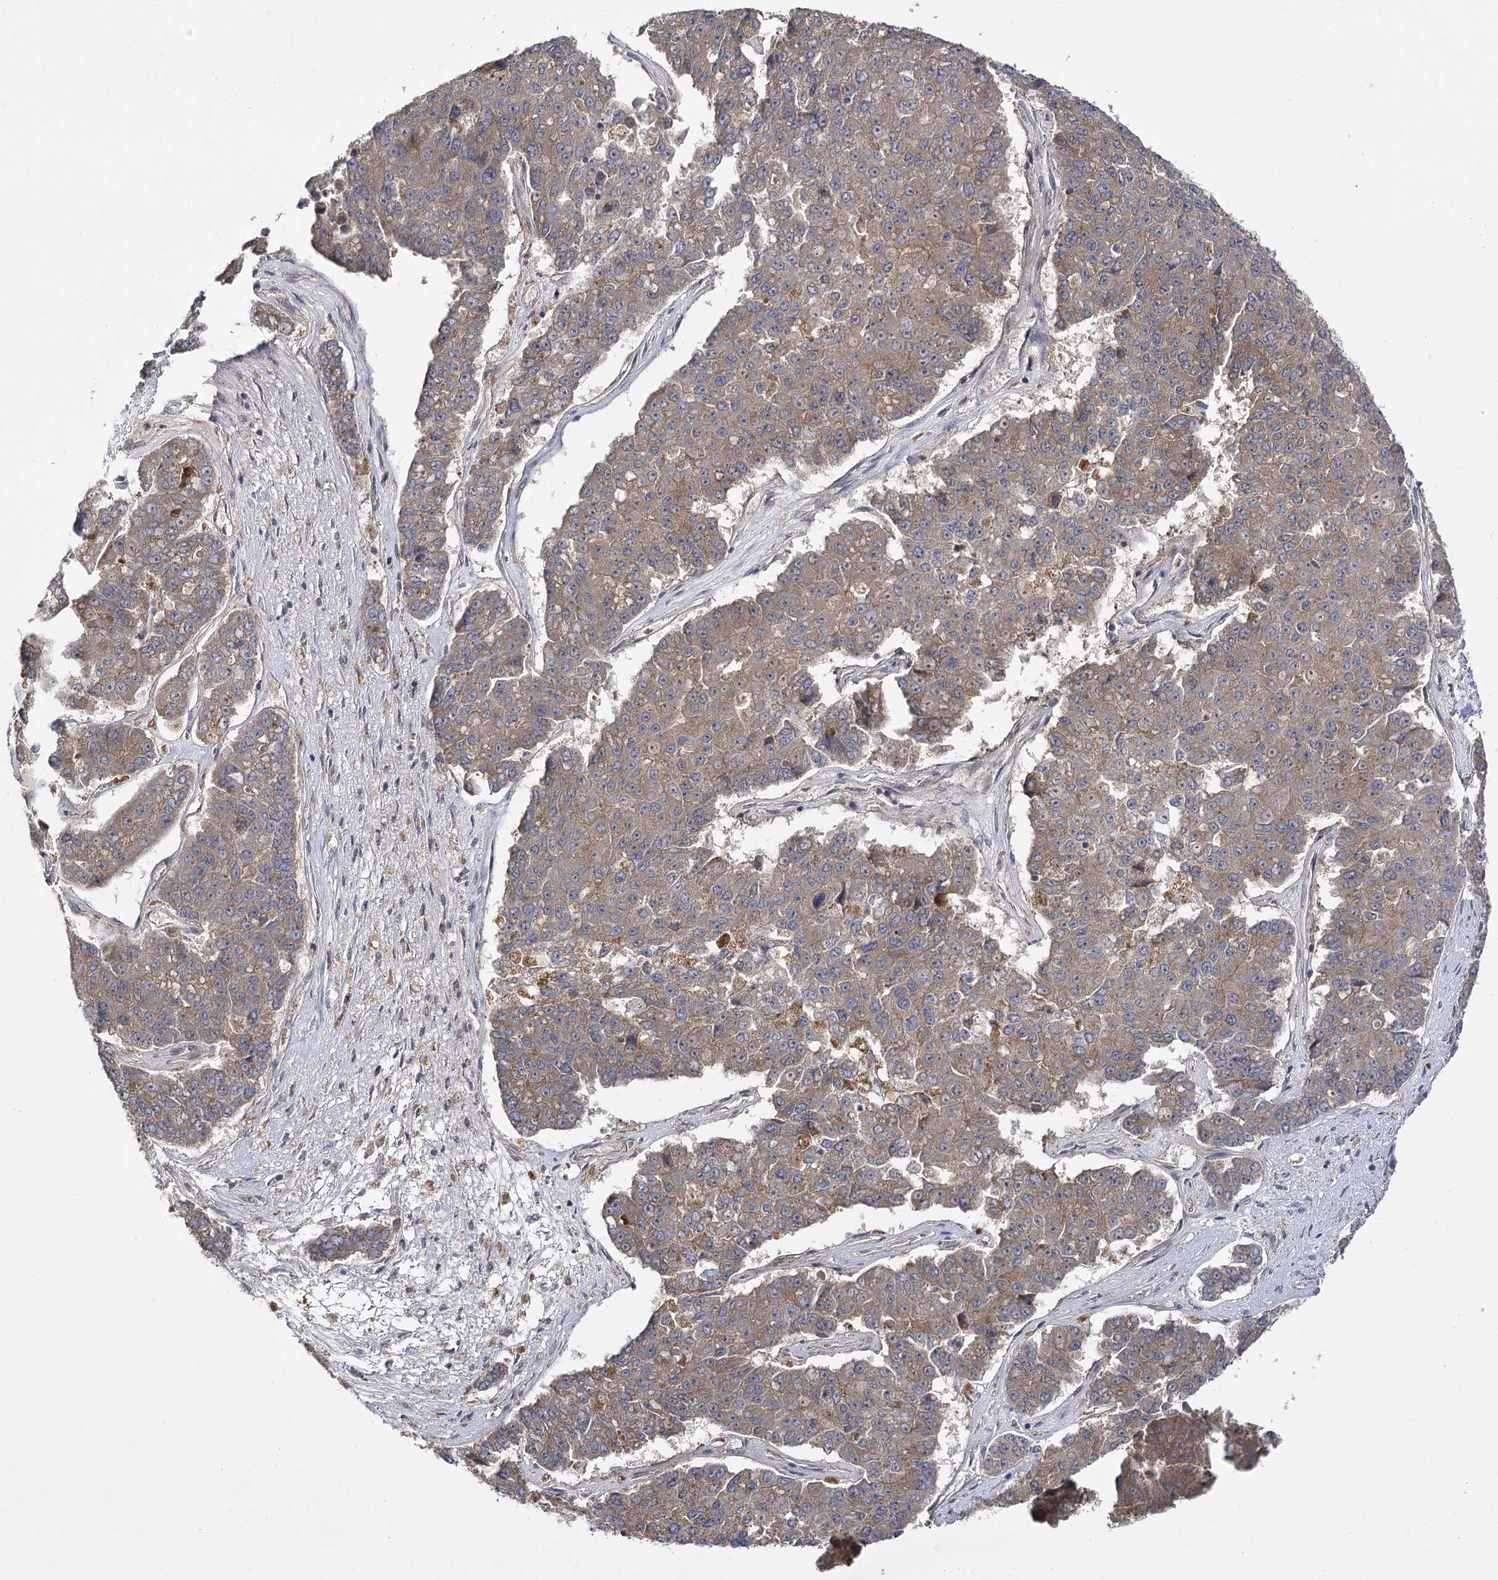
{"staining": {"intensity": "moderate", "quantity": ">75%", "location": "cytoplasmic/membranous"}, "tissue": "pancreatic cancer", "cell_type": "Tumor cells", "image_type": "cancer", "snomed": [{"axis": "morphology", "description": "Adenocarcinoma, NOS"}, {"axis": "topography", "description": "Pancreas"}], "caption": "Human pancreatic cancer (adenocarcinoma) stained with a protein marker displays moderate staining in tumor cells.", "gene": "BCR", "patient": {"sex": "male", "age": 50}}